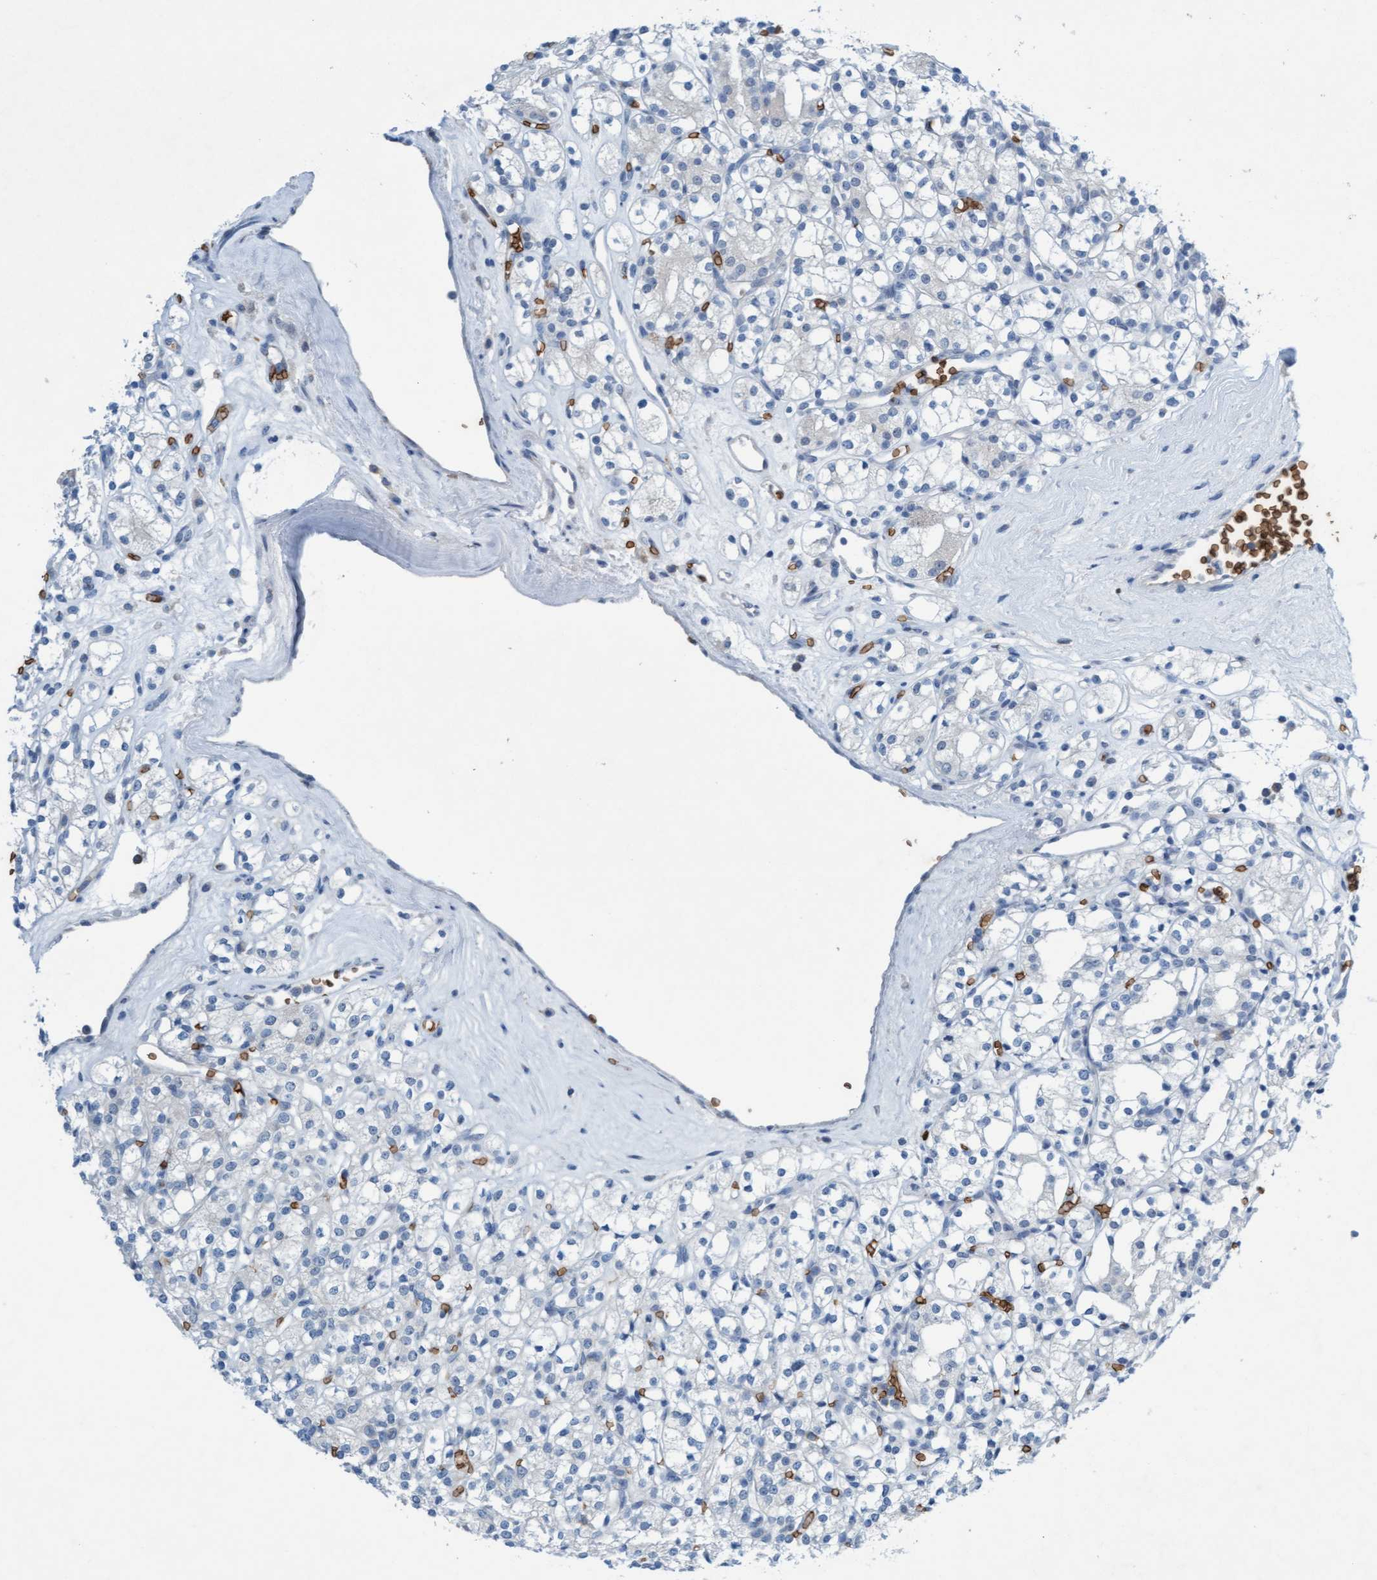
{"staining": {"intensity": "negative", "quantity": "none", "location": "none"}, "tissue": "renal cancer", "cell_type": "Tumor cells", "image_type": "cancer", "snomed": [{"axis": "morphology", "description": "Adenocarcinoma, NOS"}, {"axis": "topography", "description": "Kidney"}], "caption": "The IHC histopathology image has no significant staining in tumor cells of adenocarcinoma (renal) tissue.", "gene": "SPEM2", "patient": {"sex": "male", "age": 77}}